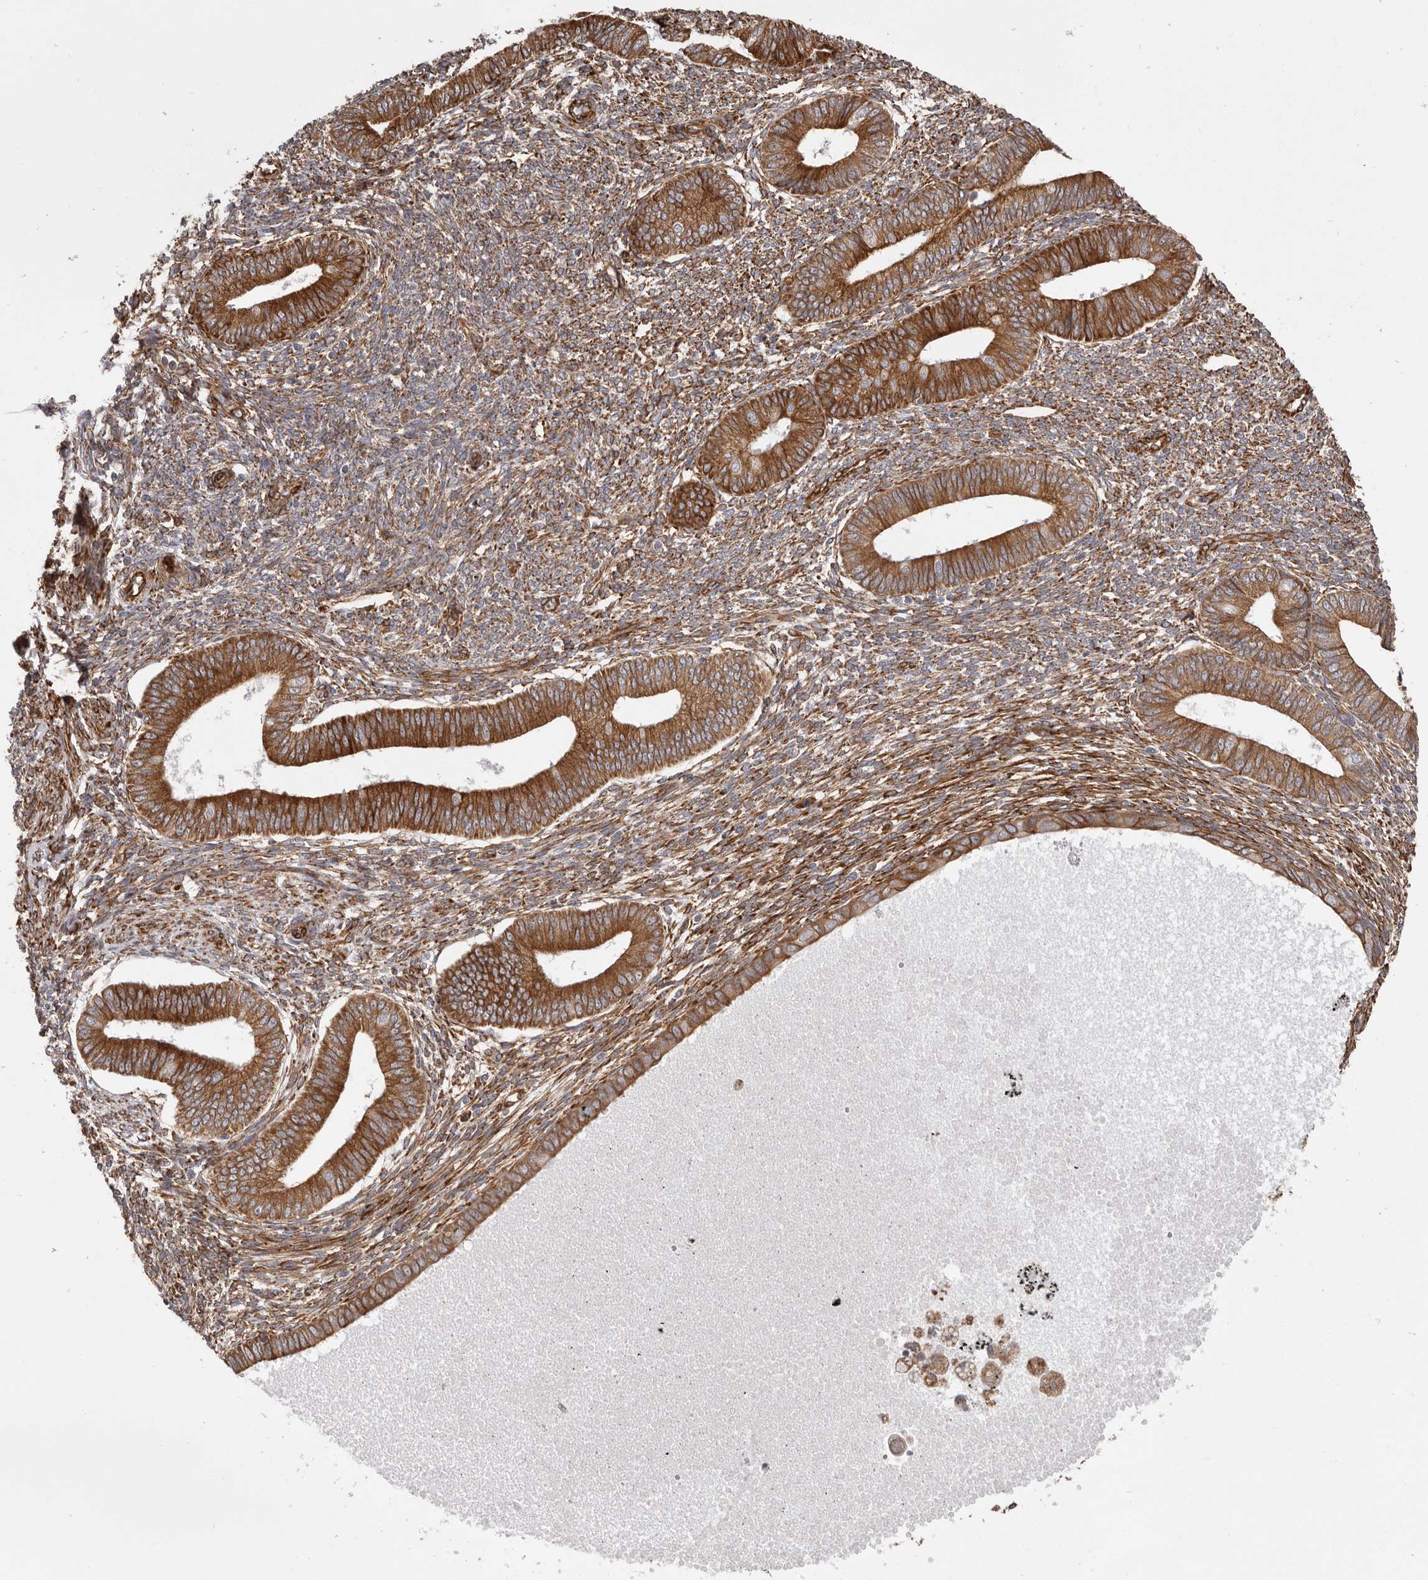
{"staining": {"intensity": "moderate", "quantity": ">75%", "location": "cytoplasmic/membranous"}, "tissue": "endometrium", "cell_type": "Cells in endometrial stroma", "image_type": "normal", "snomed": [{"axis": "morphology", "description": "Normal tissue, NOS"}, {"axis": "topography", "description": "Endometrium"}], "caption": "Brown immunohistochemical staining in benign human endometrium displays moderate cytoplasmic/membranous positivity in approximately >75% of cells in endometrial stroma.", "gene": "WDTC1", "patient": {"sex": "female", "age": 46}}